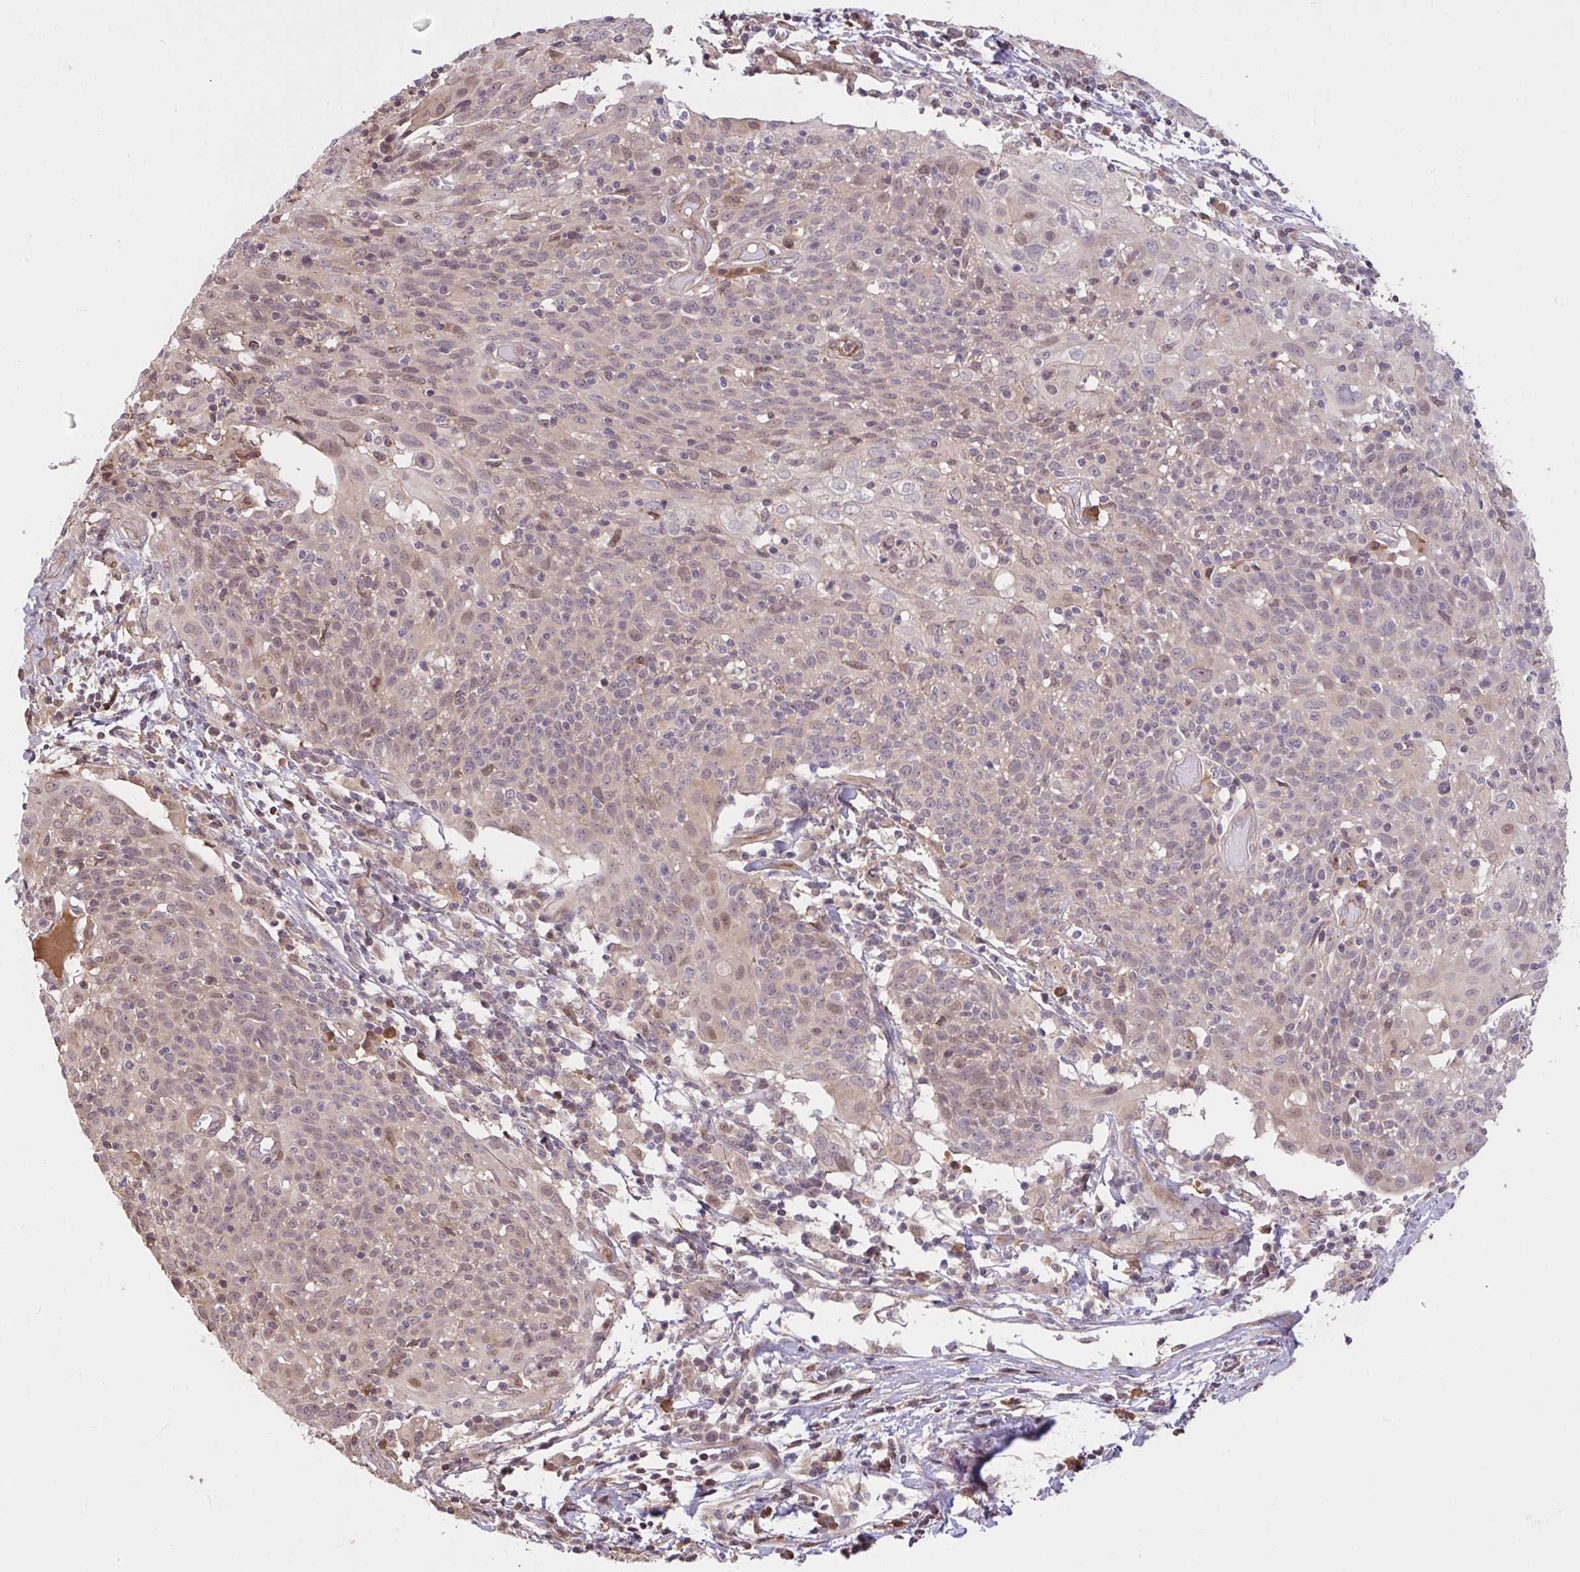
{"staining": {"intensity": "negative", "quantity": "none", "location": "none"}, "tissue": "cervical cancer", "cell_type": "Tumor cells", "image_type": "cancer", "snomed": [{"axis": "morphology", "description": "Squamous cell carcinoma, NOS"}, {"axis": "topography", "description": "Cervix"}], "caption": "DAB (3,3'-diaminobenzidine) immunohistochemical staining of cervical squamous cell carcinoma reveals no significant expression in tumor cells.", "gene": "FCER1A", "patient": {"sex": "female", "age": 52}}